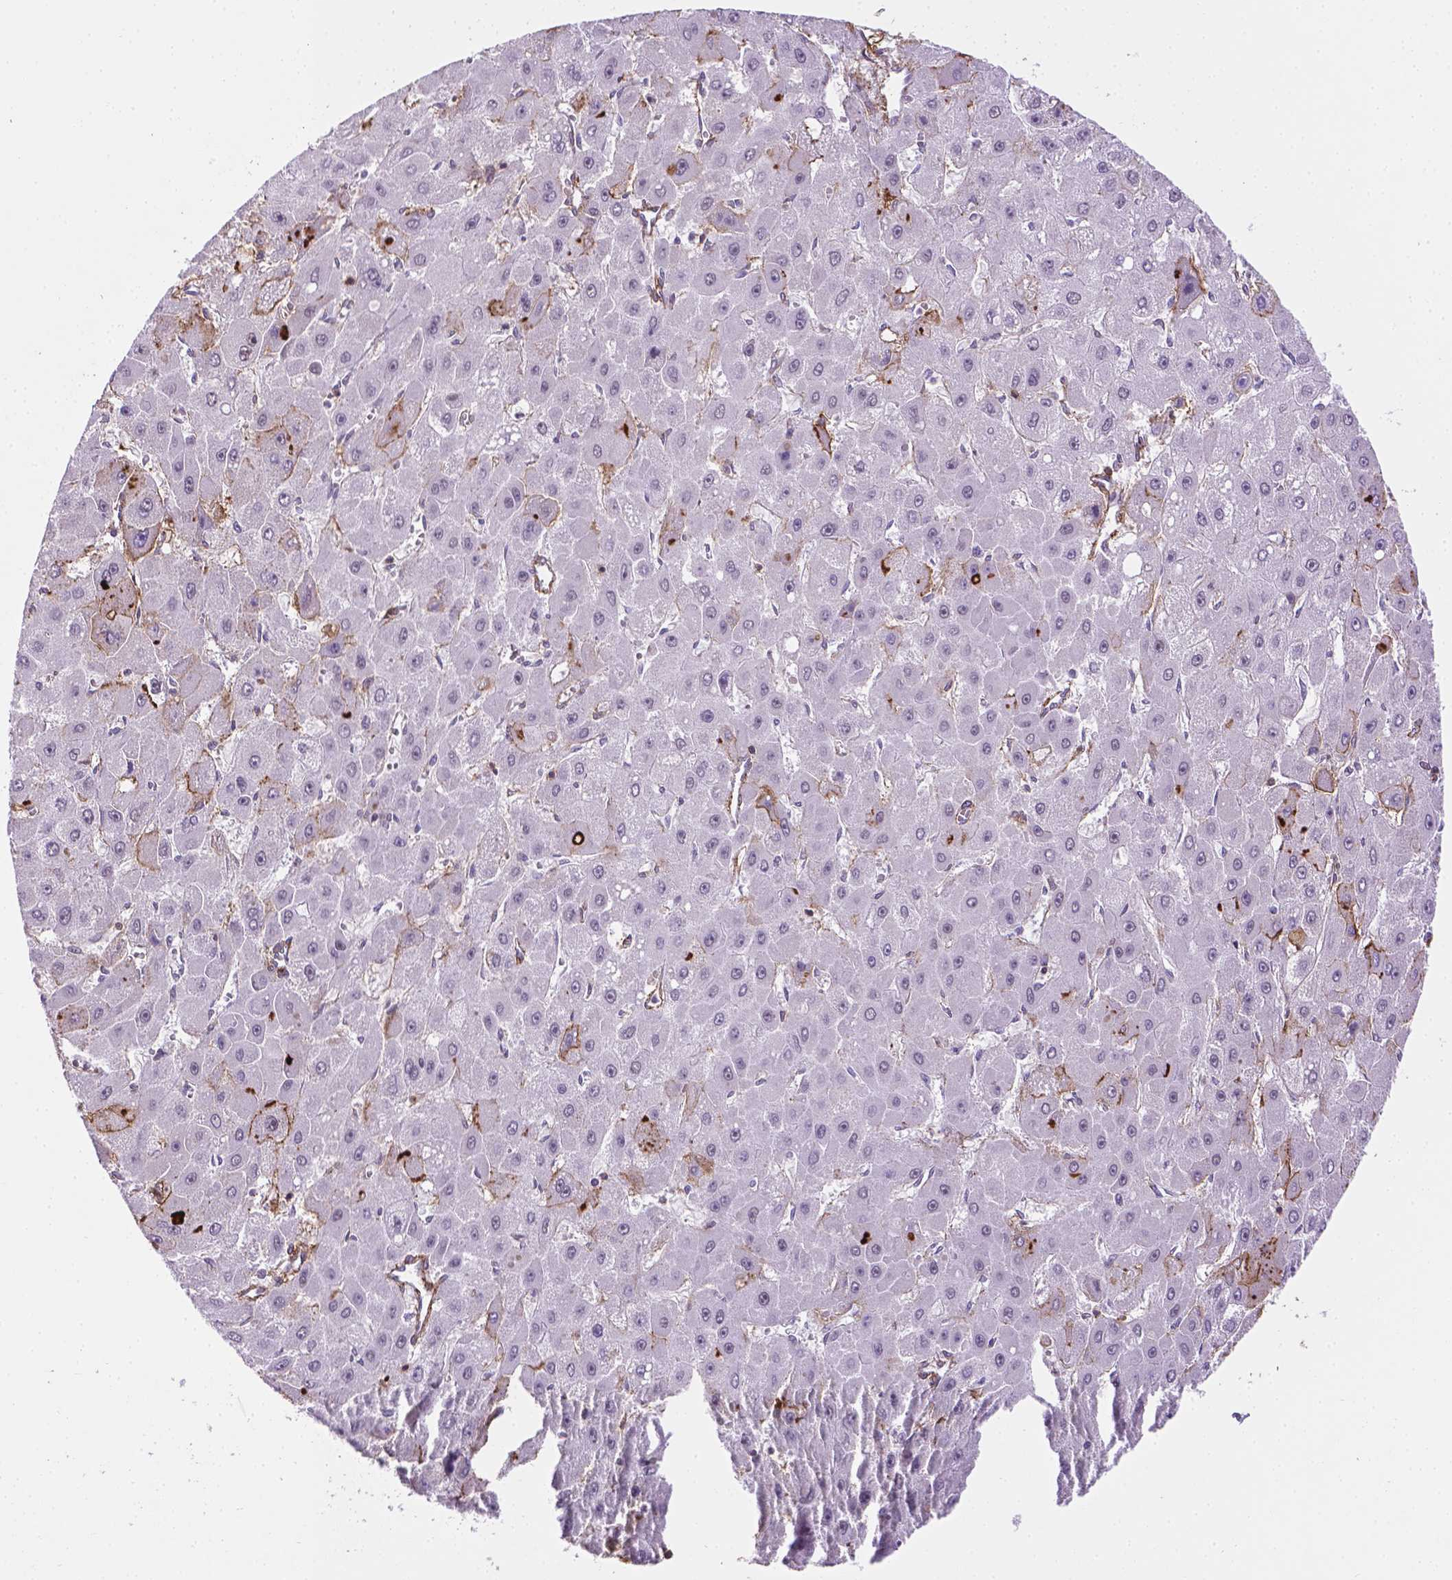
{"staining": {"intensity": "moderate", "quantity": "<25%", "location": "cytoplasmic/membranous"}, "tissue": "liver cancer", "cell_type": "Tumor cells", "image_type": "cancer", "snomed": [{"axis": "morphology", "description": "Carcinoma, Hepatocellular, NOS"}, {"axis": "topography", "description": "Liver"}], "caption": "IHC of liver hepatocellular carcinoma reveals low levels of moderate cytoplasmic/membranous positivity in approximately <25% of tumor cells.", "gene": "ACAD10", "patient": {"sex": "female", "age": 25}}